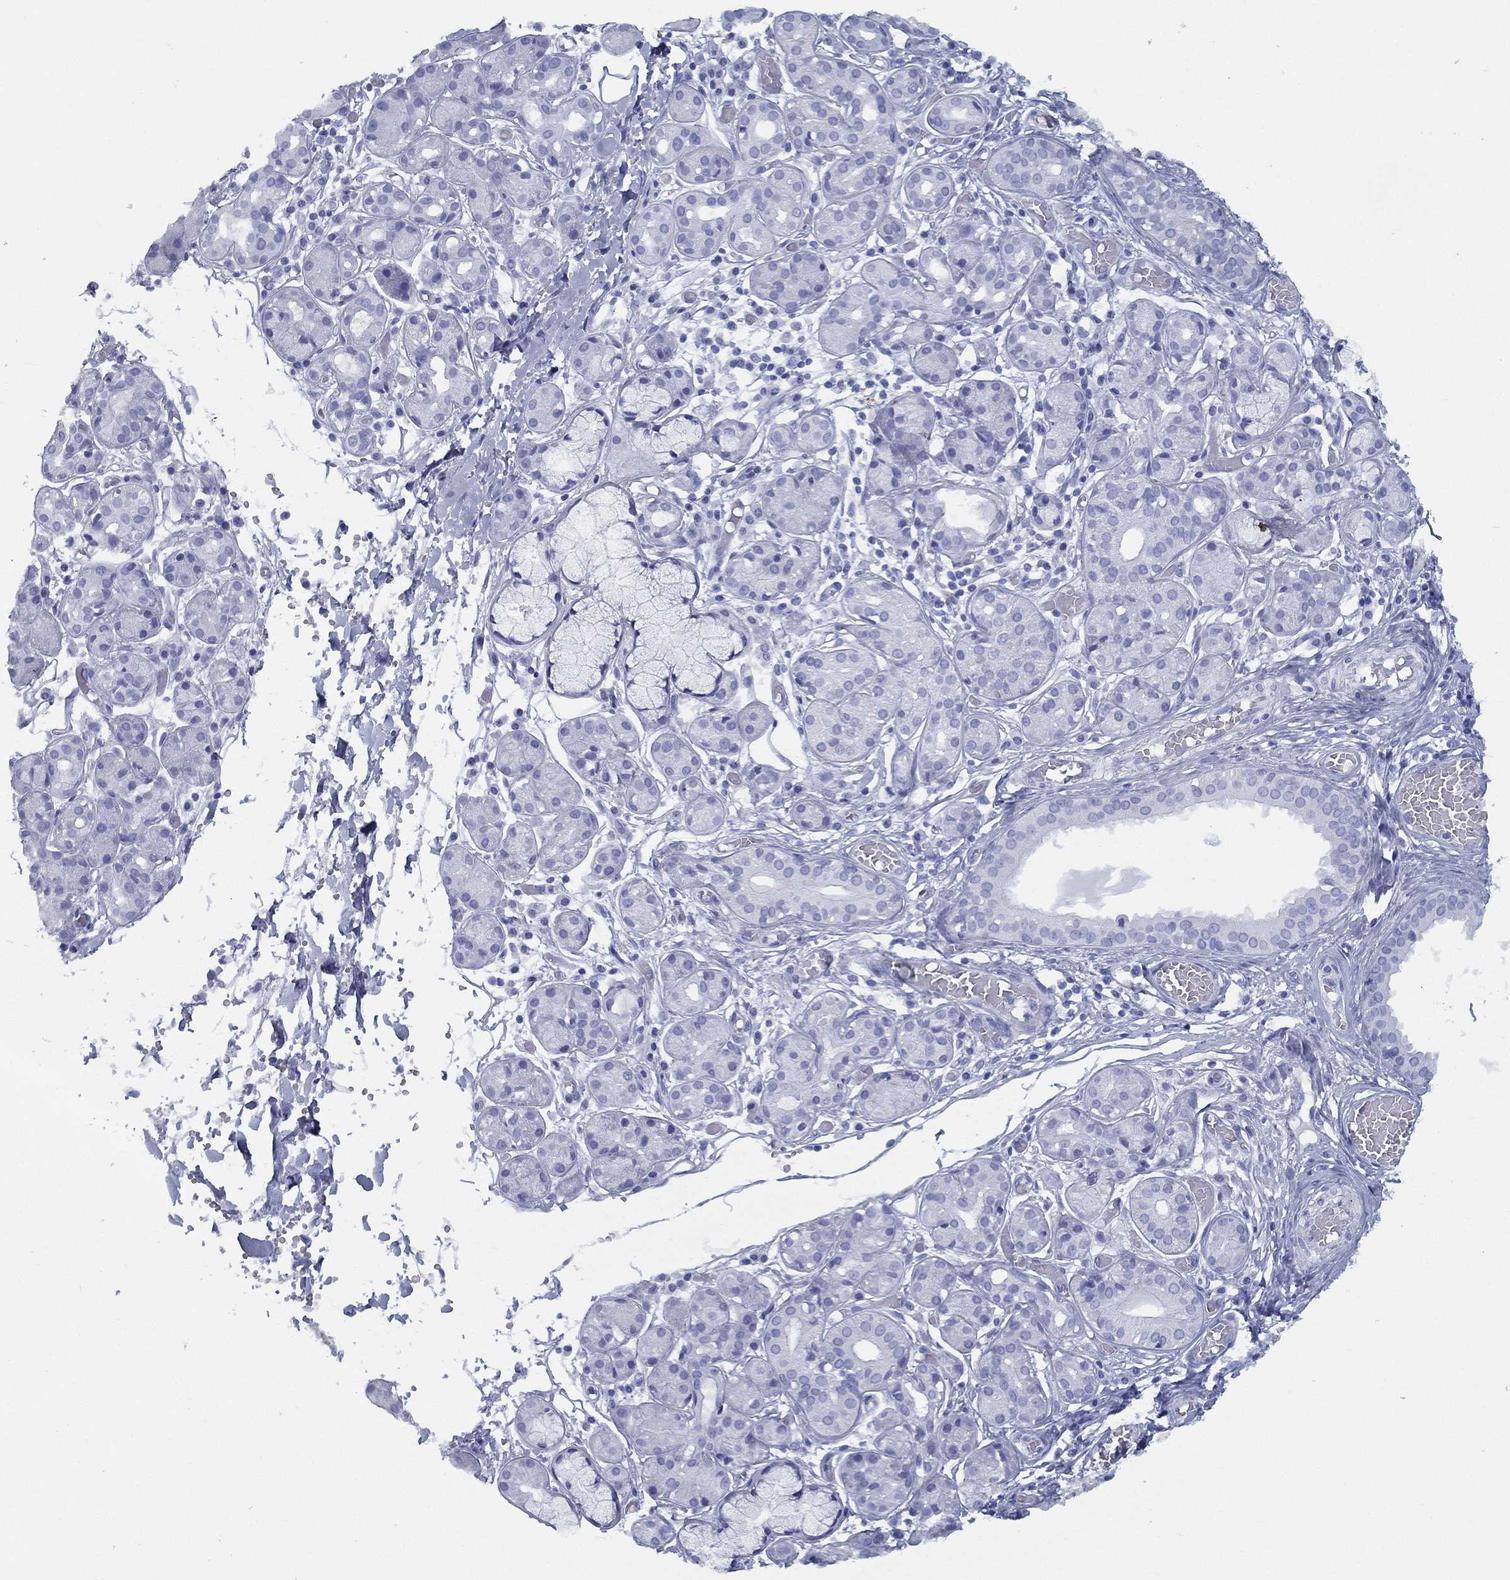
{"staining": {"intensity": "negative", "quantity": "none", "location": "none"}, "tissue": "salivary gland", "cell_type": "Glandular cells", "image_type": "normal", "snomed": [{"axis": "morphology", "description": "Normal tissue, NOS"}, {"axis": "topography", "description": "Salivary gland"}, {"axis": "topography", "description": "Peripheral nerve tissue"}], "caption": "There is no significant staining in glandular cells of salivary gland. (DAB (3,3'-diaminobenzidine) IHC visualized using brightfield microscopy, high magnification).", "gene": "TMEM252", "patient": {"sex": "male", "age": 71}}